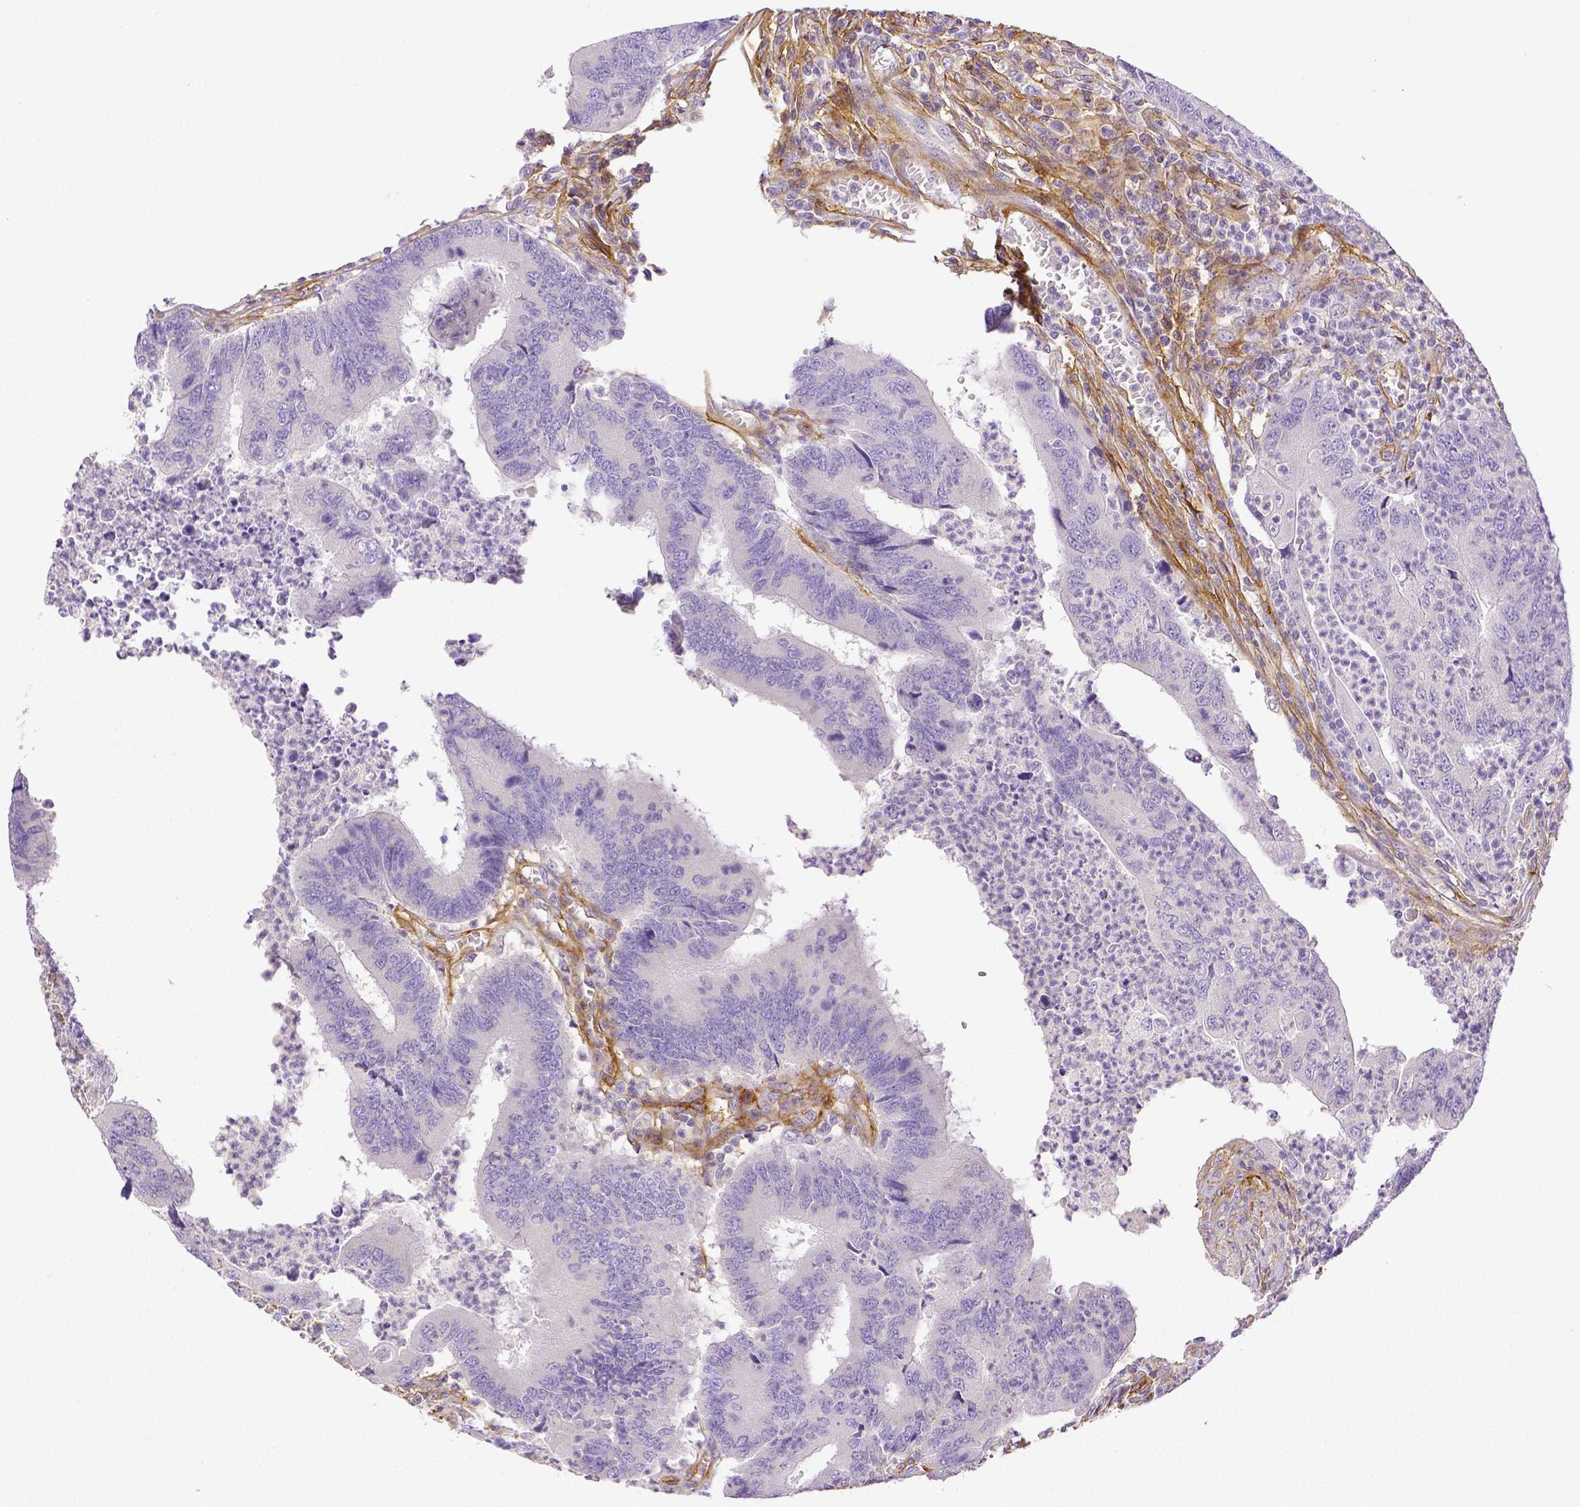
{"staining": {"intensity": "negative", "quantity": "none", "location": "none"}, "tissue": "colorectal cancer", "cell_type": "Tumor cells", "image_type": "cancer", "snomed": [{"axis": "morphology", "description": "Adenocarcinoma, NOS"}, {"axis": "topography", "description": "Colon"}], "caption": "This image is of colorectal cancer stained with immunohistochemistry to label a protein in brown with the nuclei are counter-stained blue. There is no staining in tumor cells.", "gene": "THY1", "patient": {"sex": "female", "age": 67}}